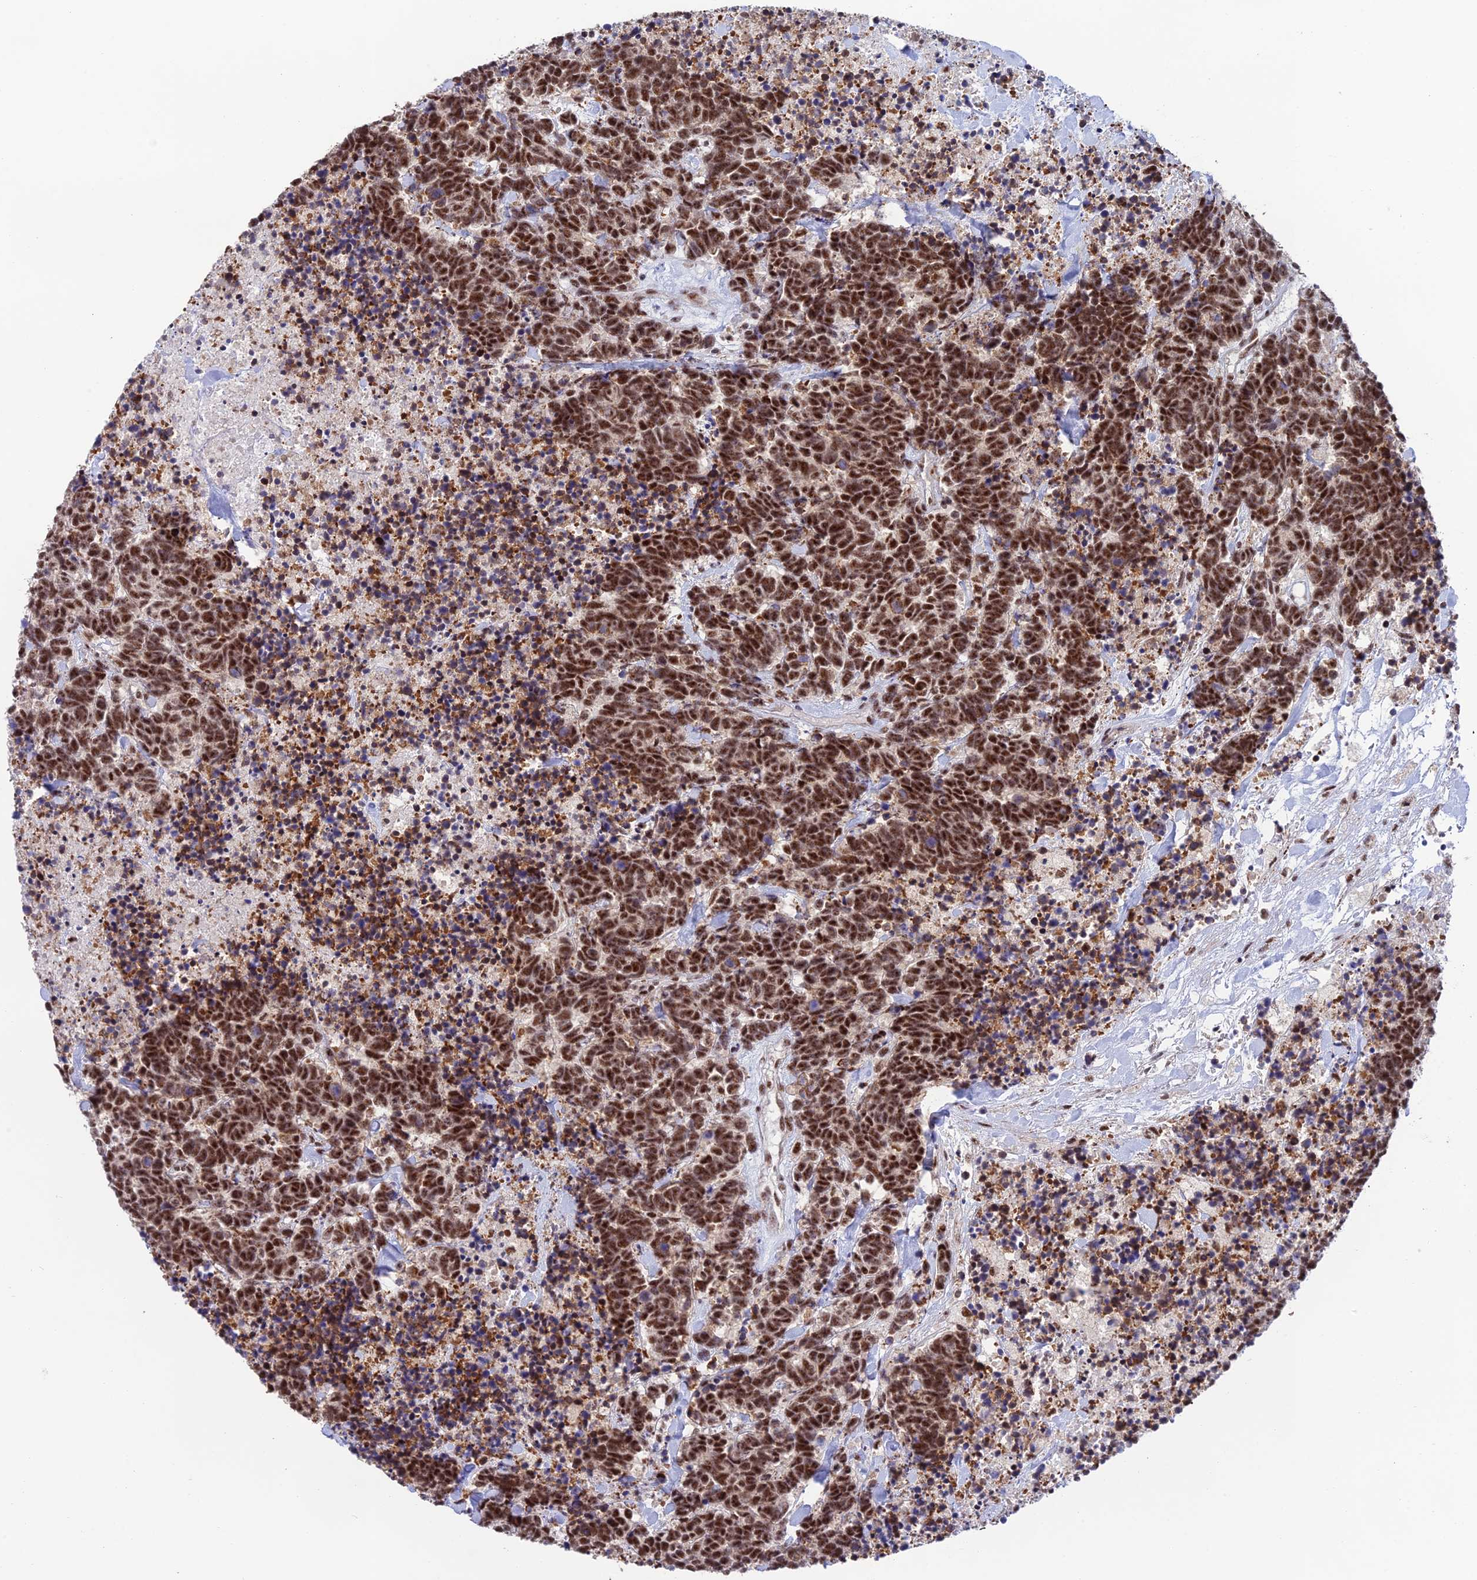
{"staining": {"intensity": "moderate", "quantity": ">75%", "location": "nuclear"}, "tissue": "carcinoid", "cell_type": "Tumor cells", "image_type": "cancer", "snomed": [{"axis": "morphology", "description": "Carcinoma, NOS"}, {"axis": "morphology", "description": "Carcinoid, malignant, NOS"}, {"axis": "topography", "description": "Prostate"}], "caption": "Tumor cells show medium levels of moderate nuclear expression in about >75% of cells in carcinoid.", "gene": "THOC7", "patient": {"sex": "male", "age": 57}}